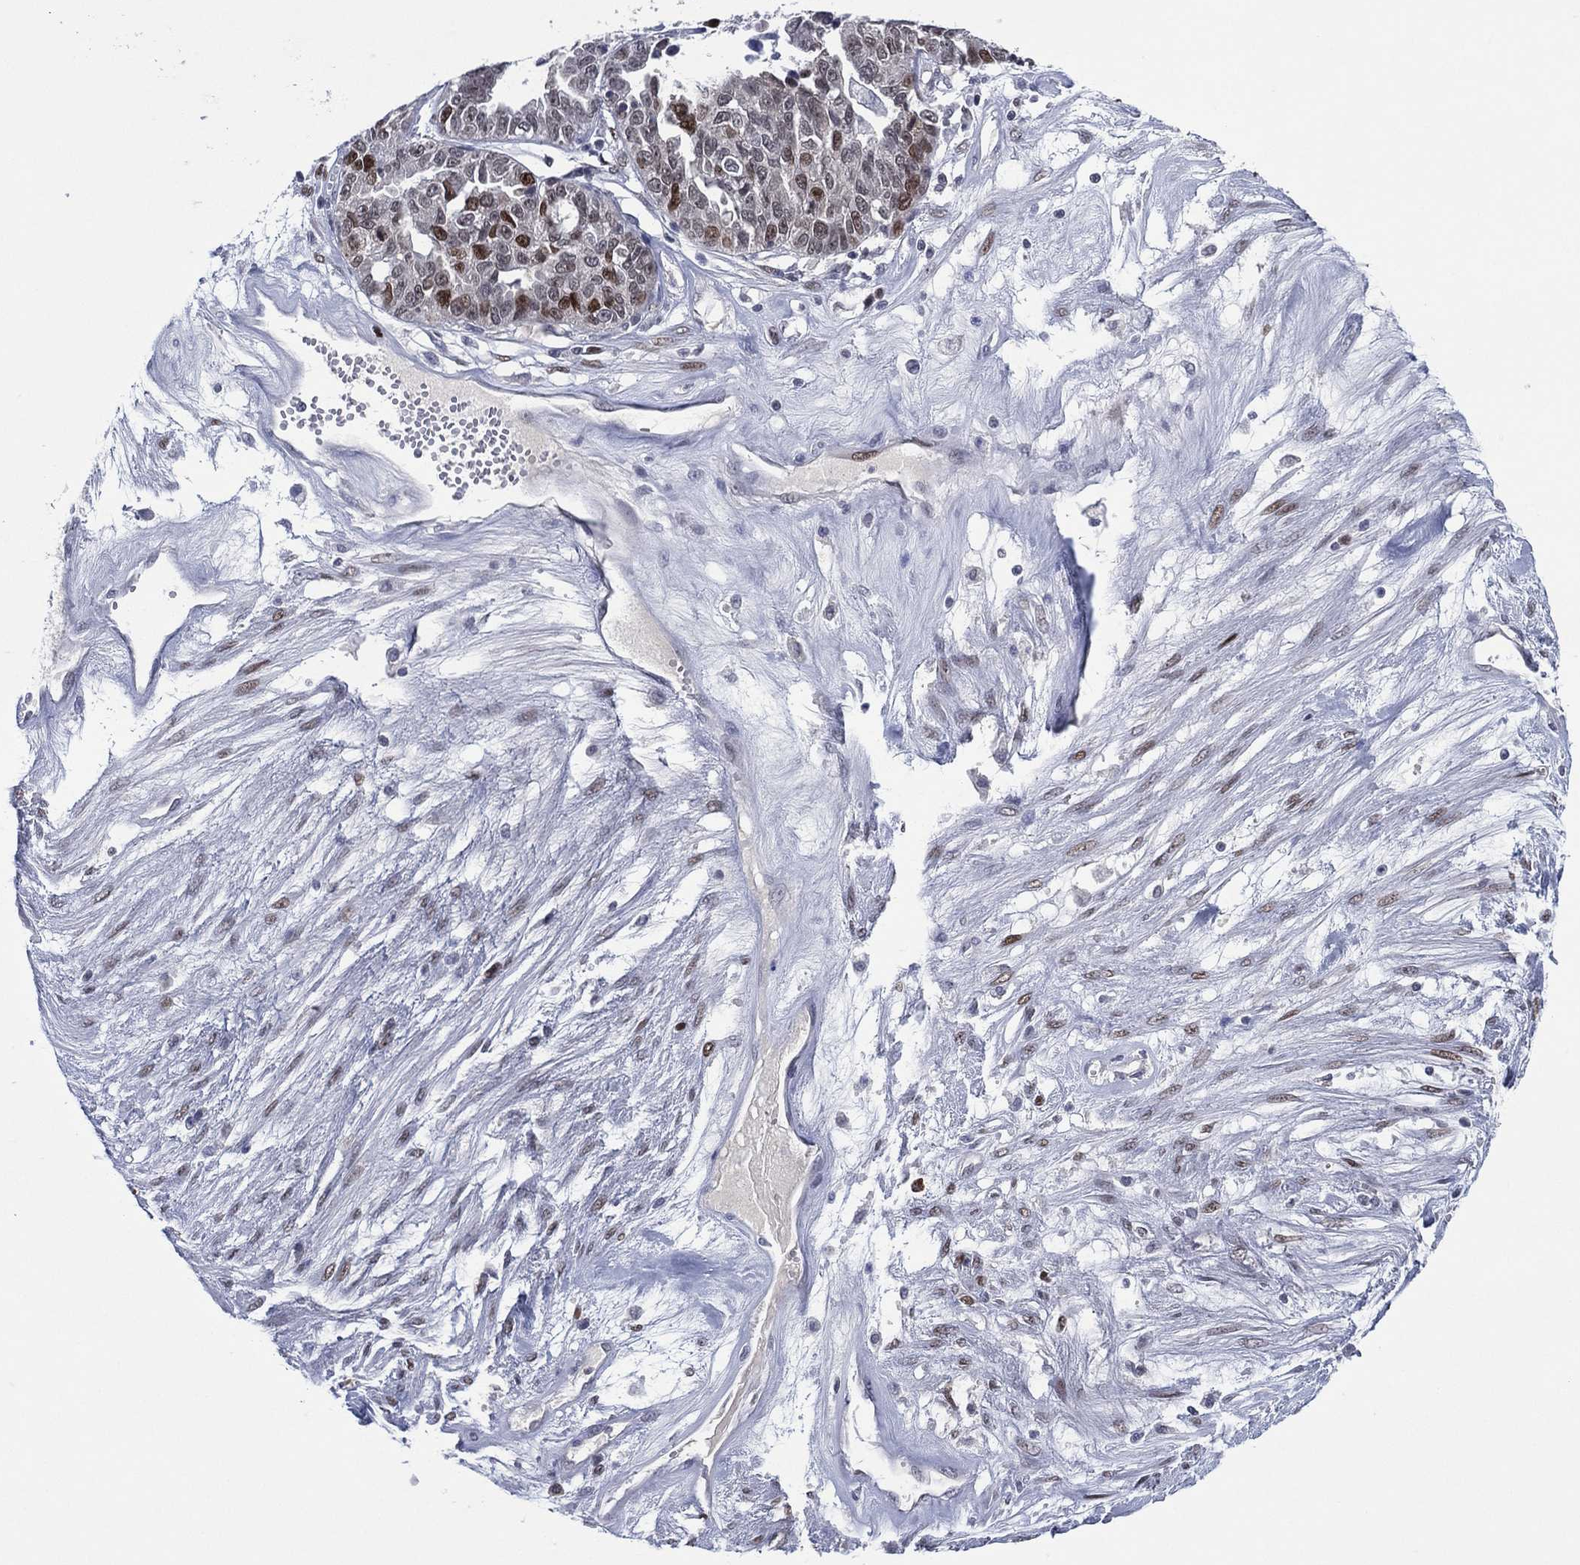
{"staining": {"intensity": "strong", "quantity": "<25%", "location": "nuclear"}, "tissue": "ovarian cancer", "cell_type": "Tumor cells", "image_type": "cancer", "snomed": [{"axis": "morphology", "description": "Cystadenocarcinoma, serous, NOS"}, {"axis": "topography", "description": "Ovary"}], "caption": "Ovarian cancer (serous cystadenocarcinoma) stained for a protein shows strong nuclear positivity in tumor cells.", "gene": "GATA6", "patient": {"sex": "female", "age": 87}}